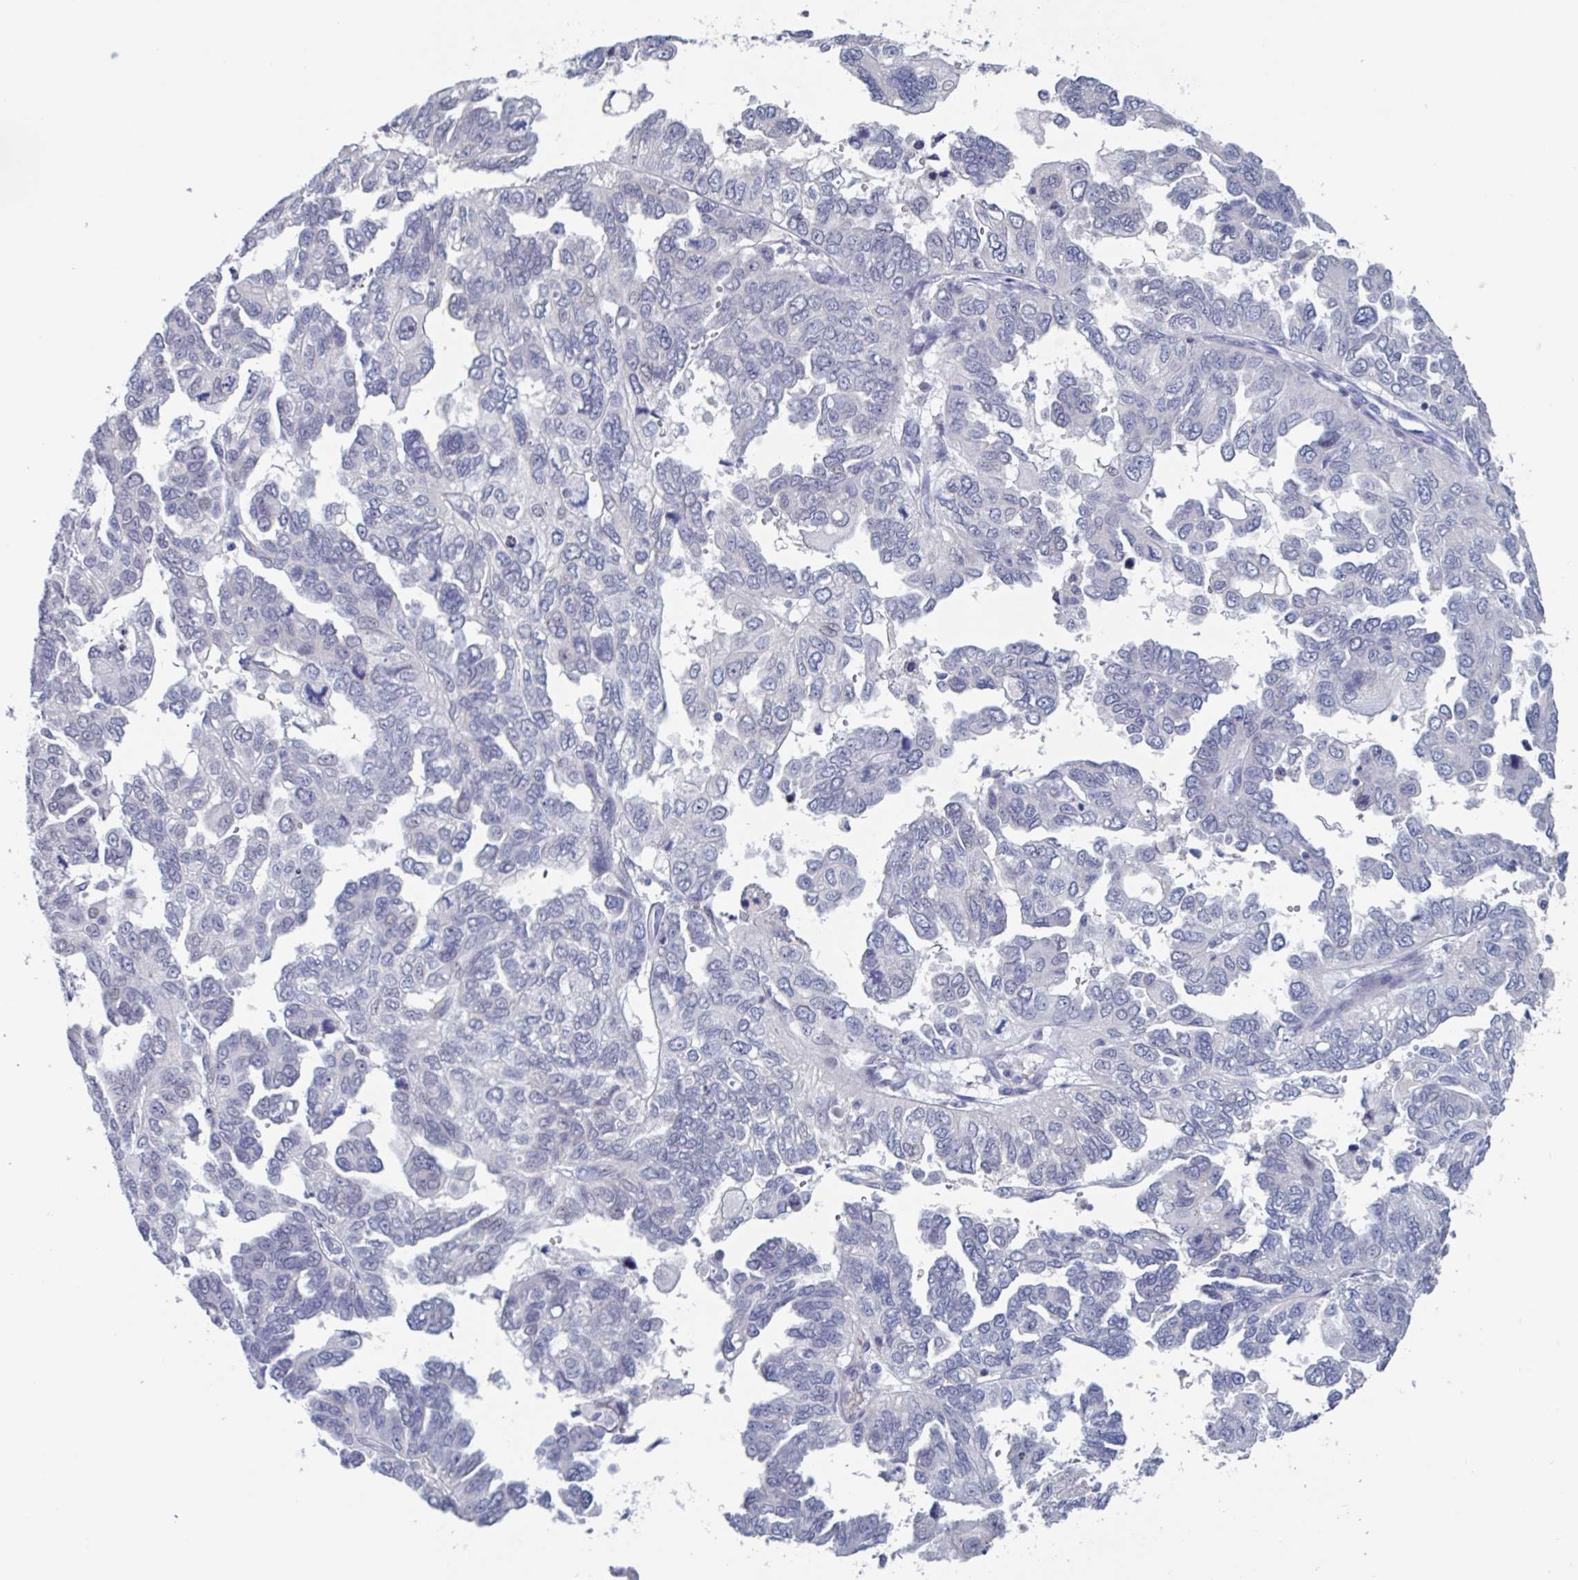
{"staining": {"intensity": "negative", "quantity": "none", "location": "none"}, "tissue": "ovarian cancer", "cell_type": "Tumor cells", "image_type": "cancer", "snomed": [{"axis": "morphology", "description": "Cystadenocarcinoma, serous, NOS"}, {"axis": "topography", "description": "Ovary"}], "caption": "There is no significant staining in tumor cells of ovarian cancer (serous cystadenocarcinoma).", "gene": "KDM4D", "patient": {"sex": "female", "age": 53}}